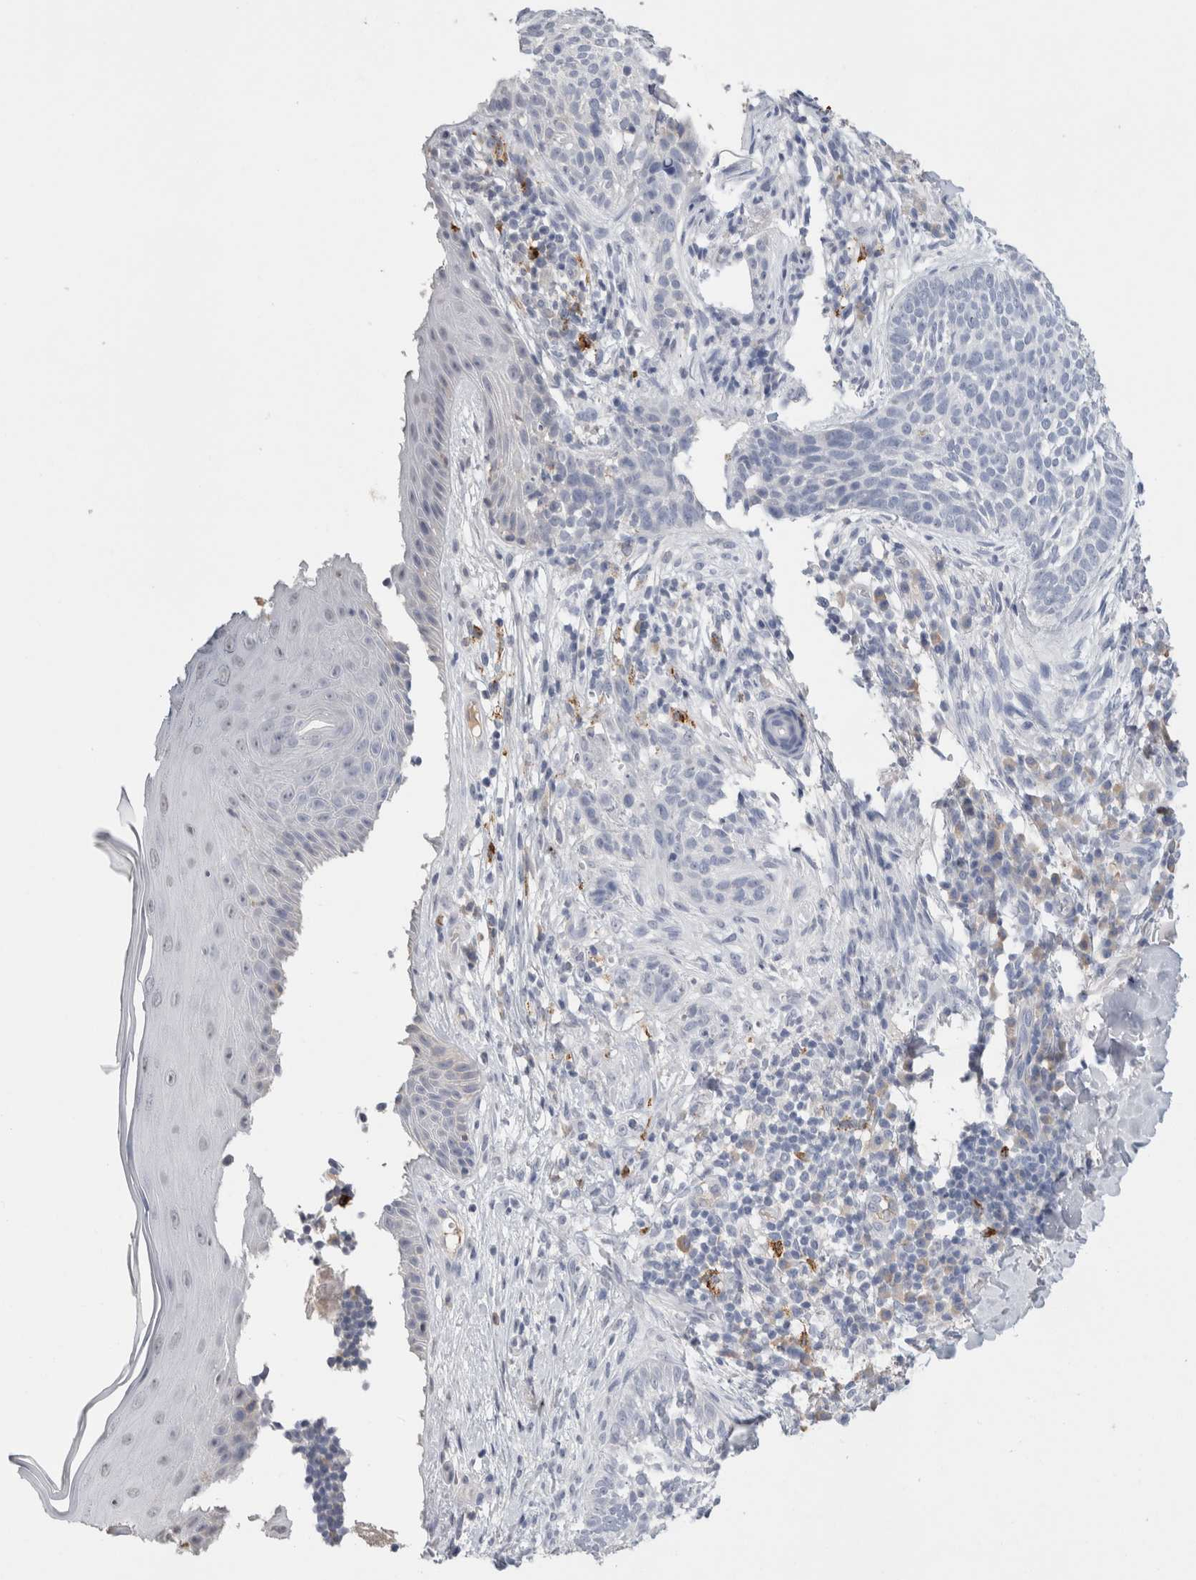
{"staining": {"intensity": "negative", "quantity": "none", "location": "none"}, "tissue": "skin cancer", "cell_type": "Tumor cells", "image_type": "cancer", "snomed": [{"axis": "morphology", "description": "Normal tissue, NOS"}, {"axis": "morphology", "description": "Basal cell carcinoma"}, {"axis": "topography", "description": "Skin"}], "caption": "IHC image of skin cancer stained for a protein (brown), which shows no expression in tumor cells. The staining was performed using DAB to visualize the protein expression in brown, while the nuclei were stained in blue with hematoxylin (Magnification: 20x).", "gene": "LAMP3", "patient": {"sex": "male", "age": 67}}